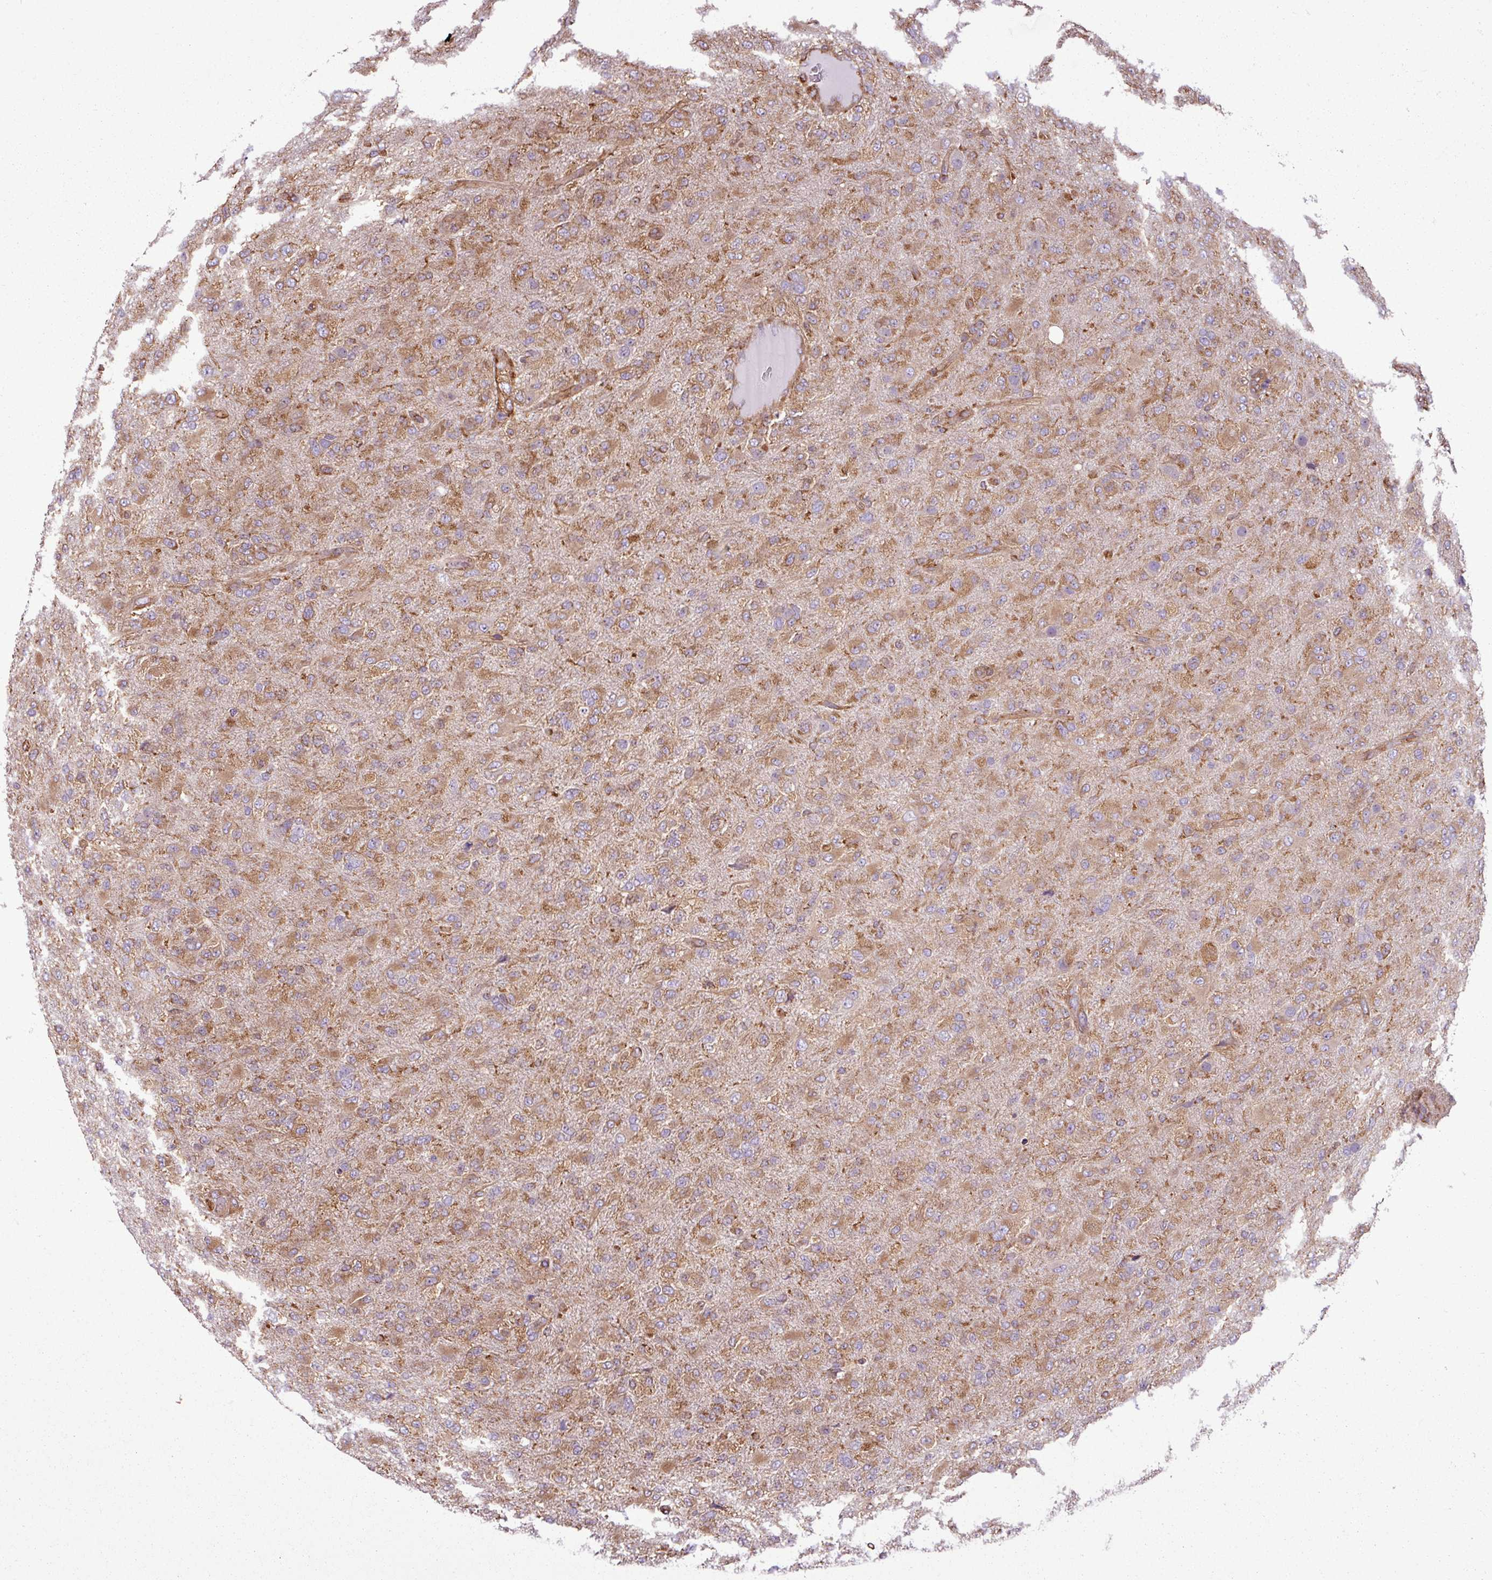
{"staining": {"intensity": "moderate", "quantity": ">75%", "location": "cytoplasmic/membranous"}, "tissue": "glioma", "cell_type": "Tumor cells", "image_type": "cancer", "snomed": [{"axis": "morphology", "description": "Glioma, malignant, Low grade"}, {"axis": "topography", "description": "Brain"}], "caption": "Glioma stained for a protein exhibits moderate cytoplasmic/membranous positivity in tumor cells.", "gene": "PACSIN2", "patient": {"sex": "male", "age": 65}}